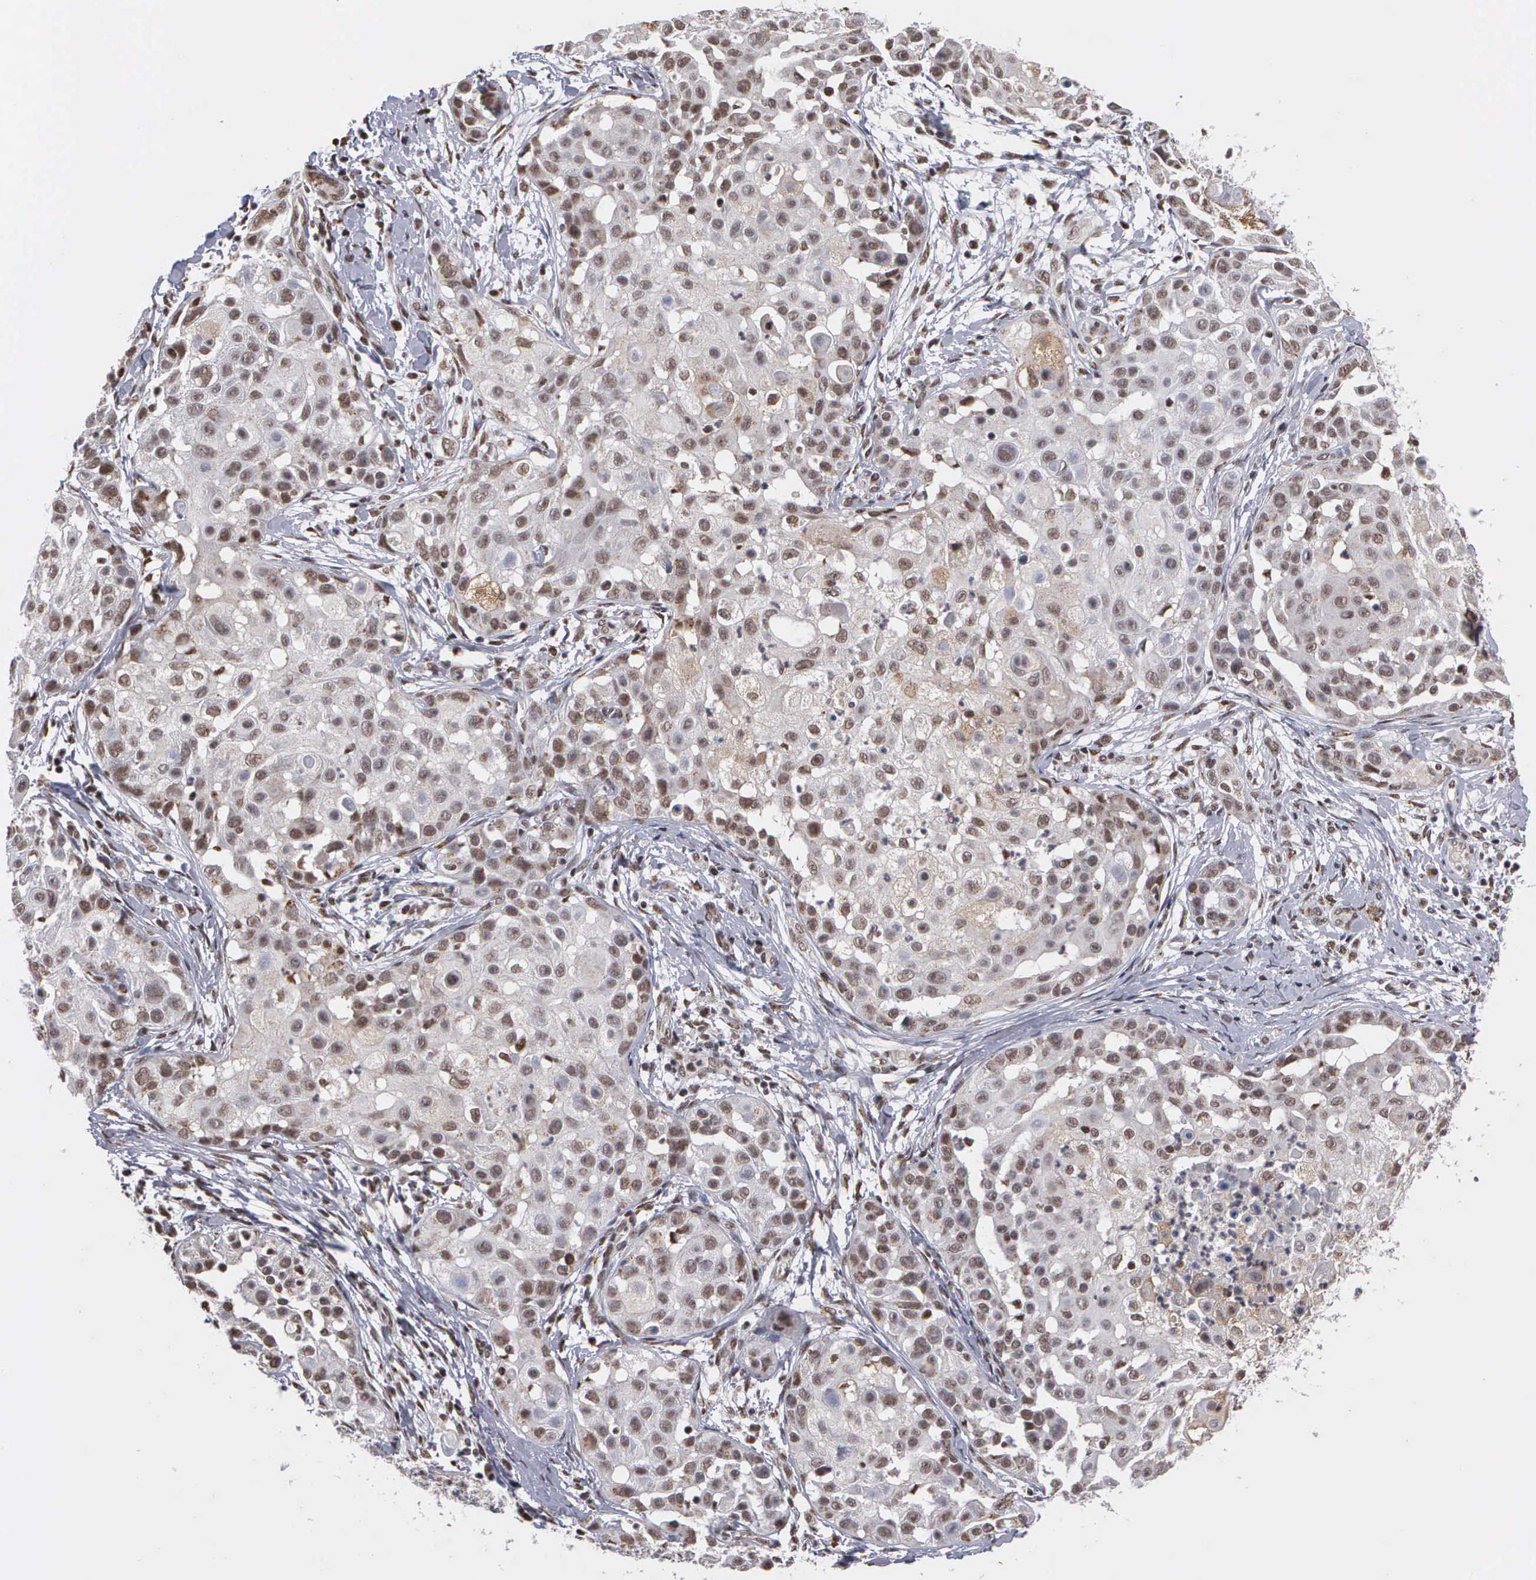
{"staining": {"intensity": "moderate", "quantity": "25%-75%", "location": "nuclear"}, "tissue": "skin cancer", "cell_type": "Tumor cells", "image_type": "cancer", "snomed": [{"axis": "morphology", "description": "Squamous cell carcinoma, NOS"}, {"axis": "topography", "description": "Skin"}], "caption": "Skin squamous cell carcinoma tissue reveals moderate nuclear positivity in about 25%-75% of tumor cells", "gene": "GTF2A1", "patient": {"sex": "female", "age": 57}}